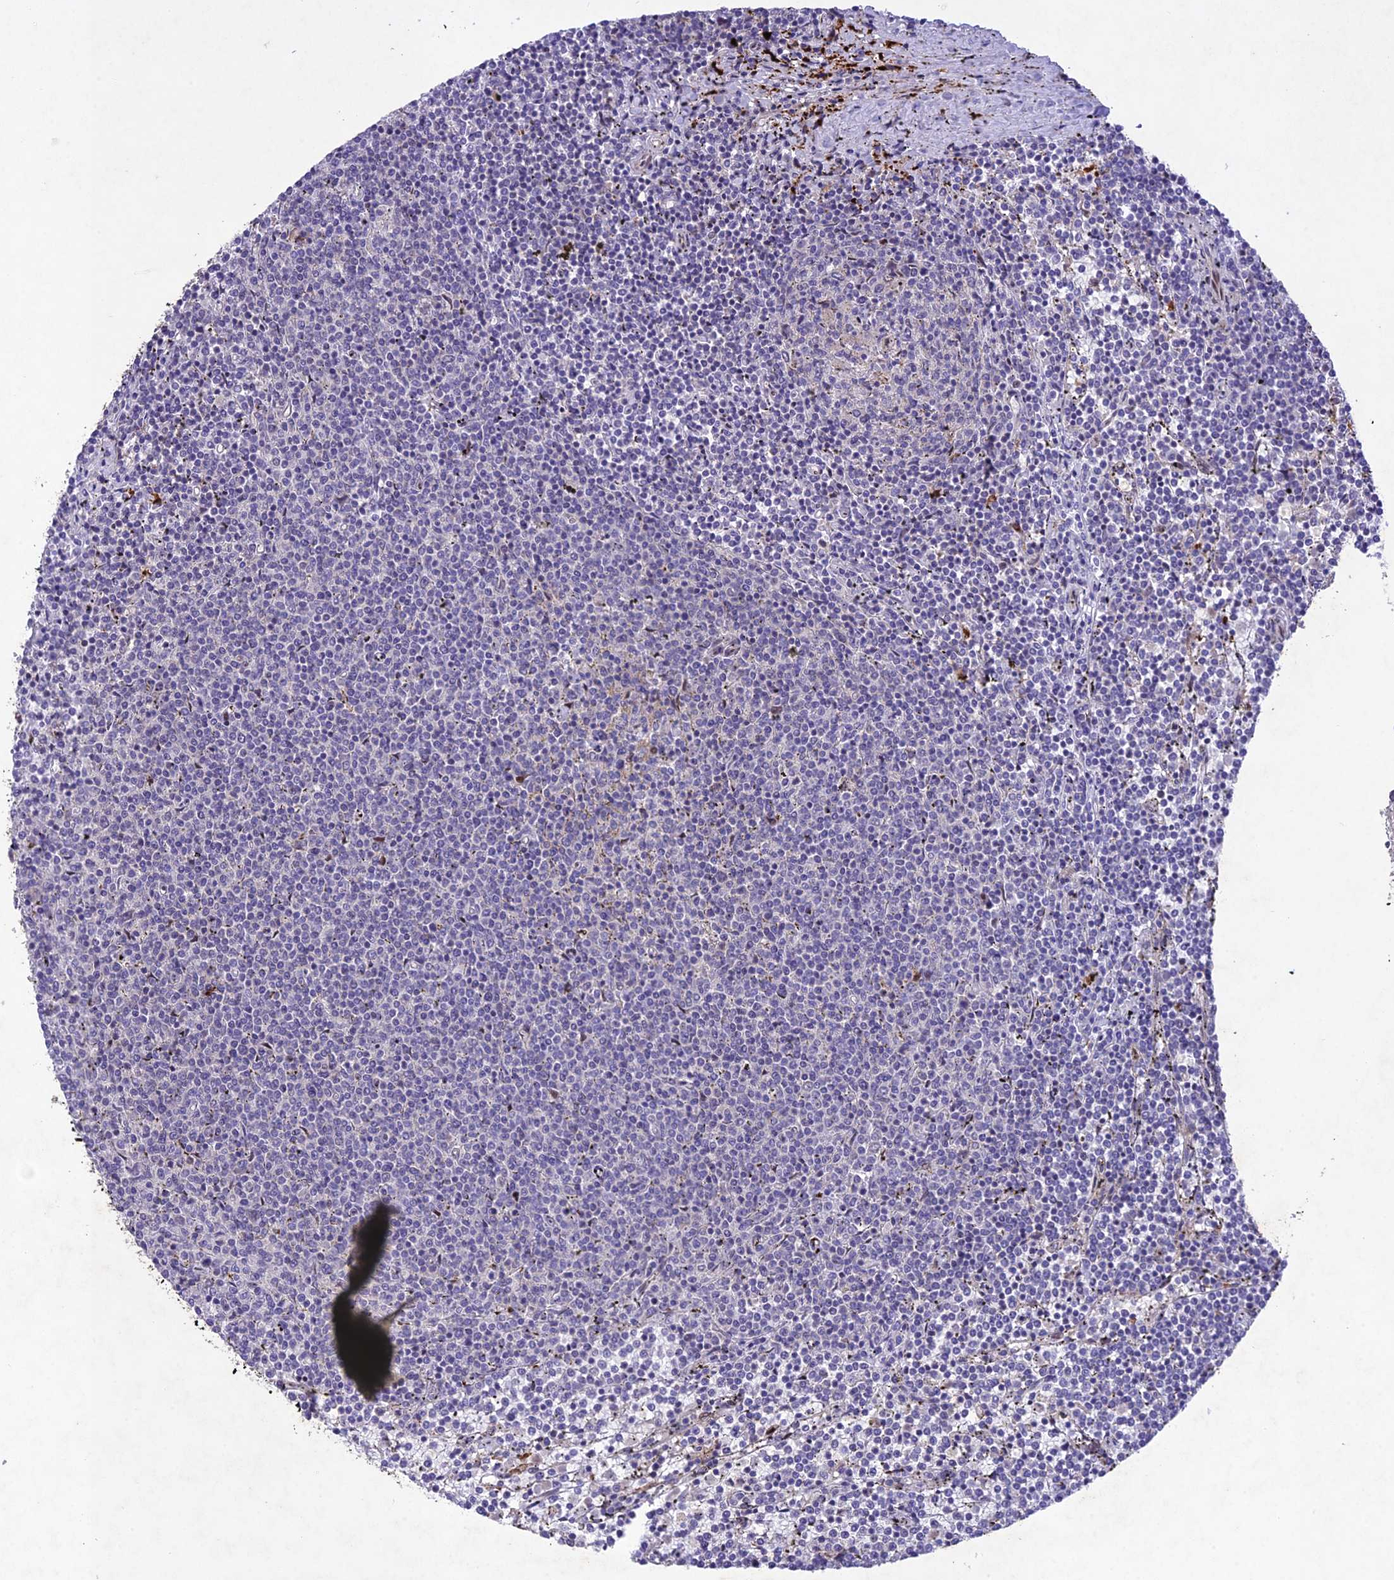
{"staining": {"intensity": "negative", "quantity": "none", "location": "none"}, "tissue": "lymphoma", "cell_type": "Tumor cells", "image_type": "cancer", "snomed": [{"axis": "morphology", "description": "Malignant lymphoma, non-Hodgkin's type, Low grade"}, {"axis": "topography", "description": "Spleen"}], "caption": "Tumor cells are negative for protein expression in human low-grade malignant lymphoma, non-Hodgkin's type.", "gene": "ANKRD52", "patient": {"sex": "female", "age": 50}}